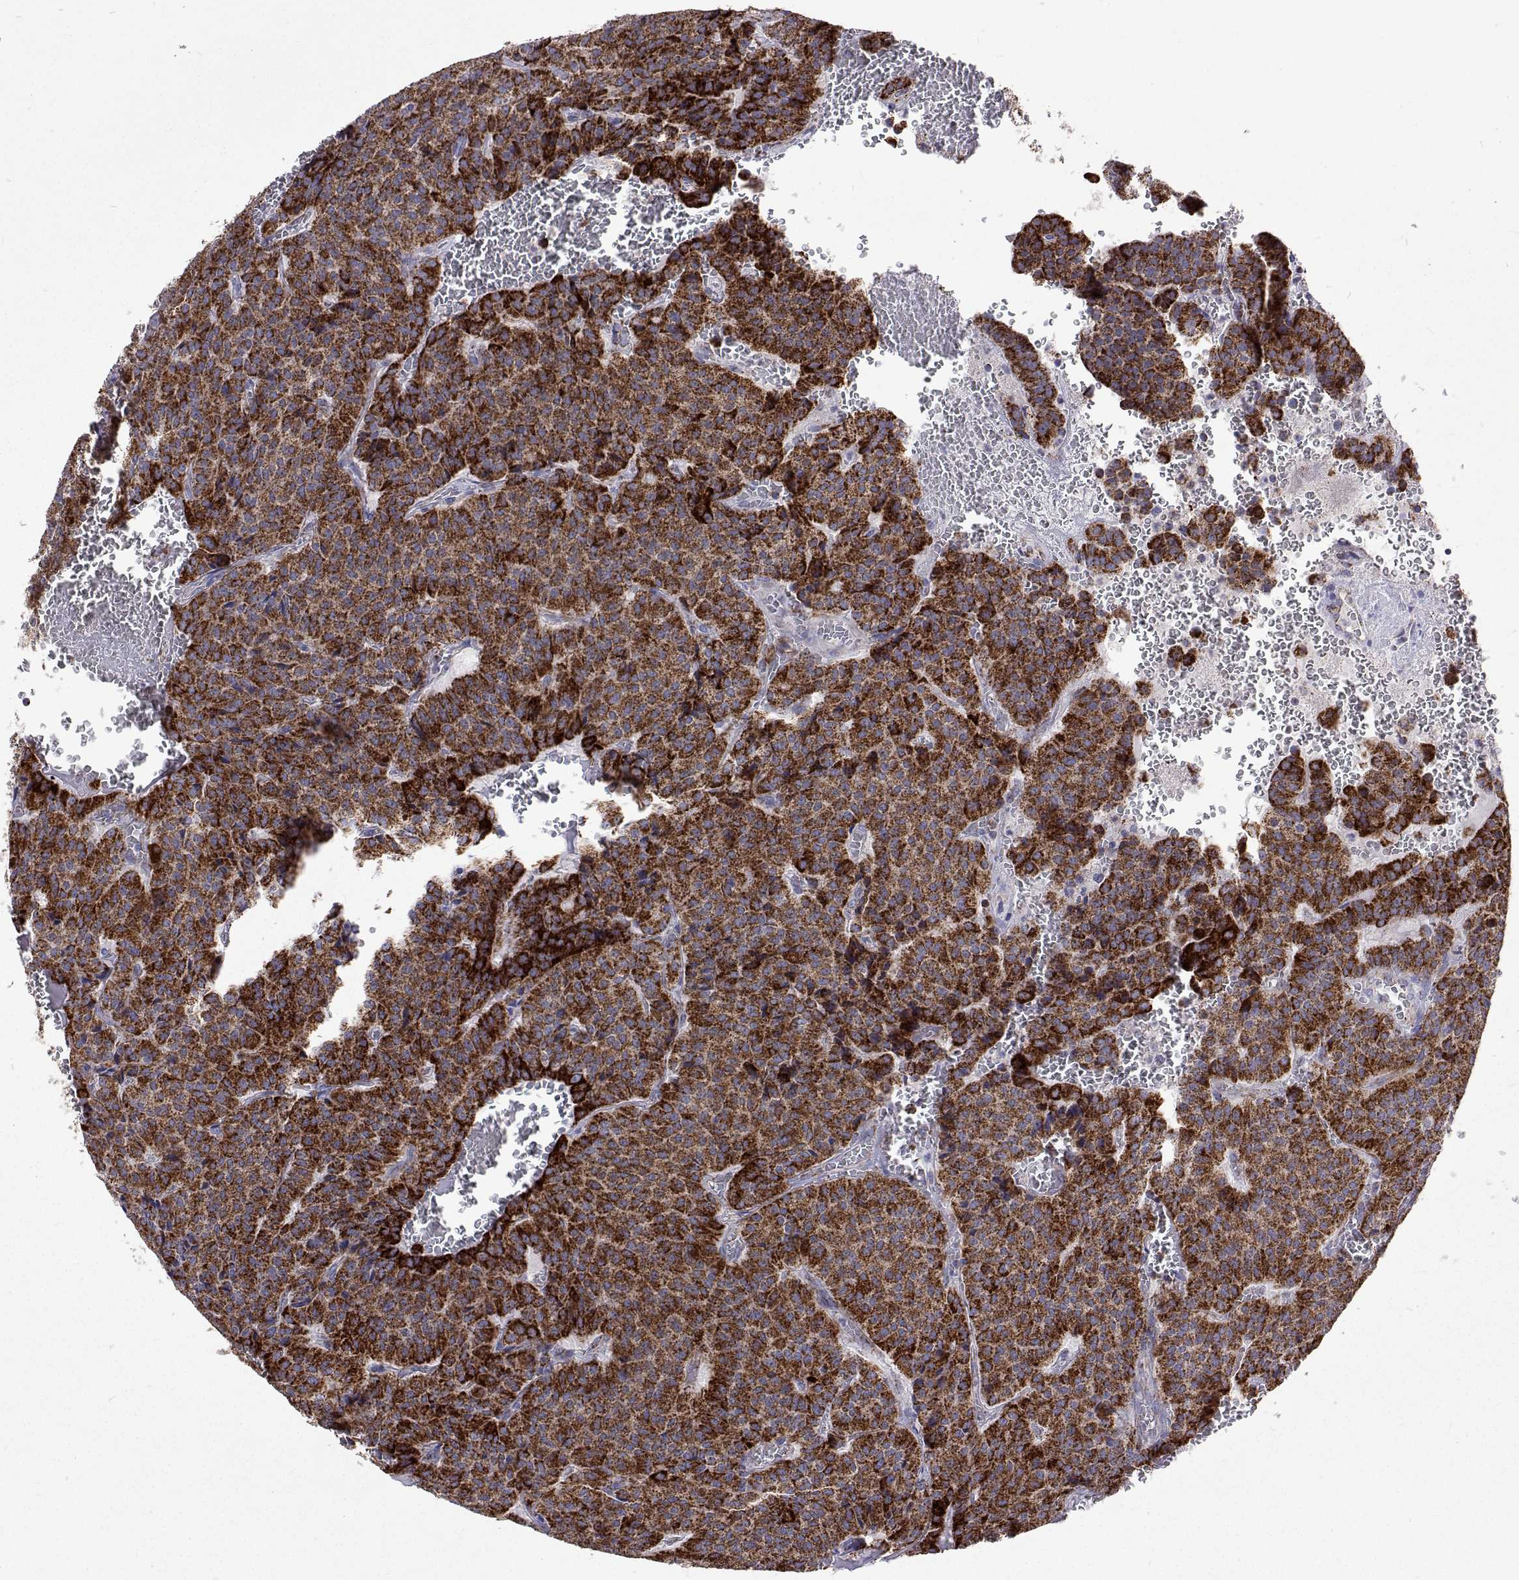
{"staining": {"intensity": "strong", "quantity": ">75%", "location": "cytoplasmic/membranous"}, "tissue": "carcinoid", "cell_type": "Tumor cells", "image_type": "cancer", "snomed": [{"axis": "morphology", "description": "Carcinoid, malignant, NOS"}, {"axis": "topography", "description": "Lung"}], "caption": "Immunohistochemistry (DAB) staining of human malignant carcinoid demonstrates strong cytoplasmic/membranous protein staining in approximately >75% of tumor cells. The staining is performed using DAB brown chromogen to label protein expression. The nuclei are counter-stained blue using hematoxylin.", "gene": "MCCC2", "patient": {"sex": "male", "age": 70}}